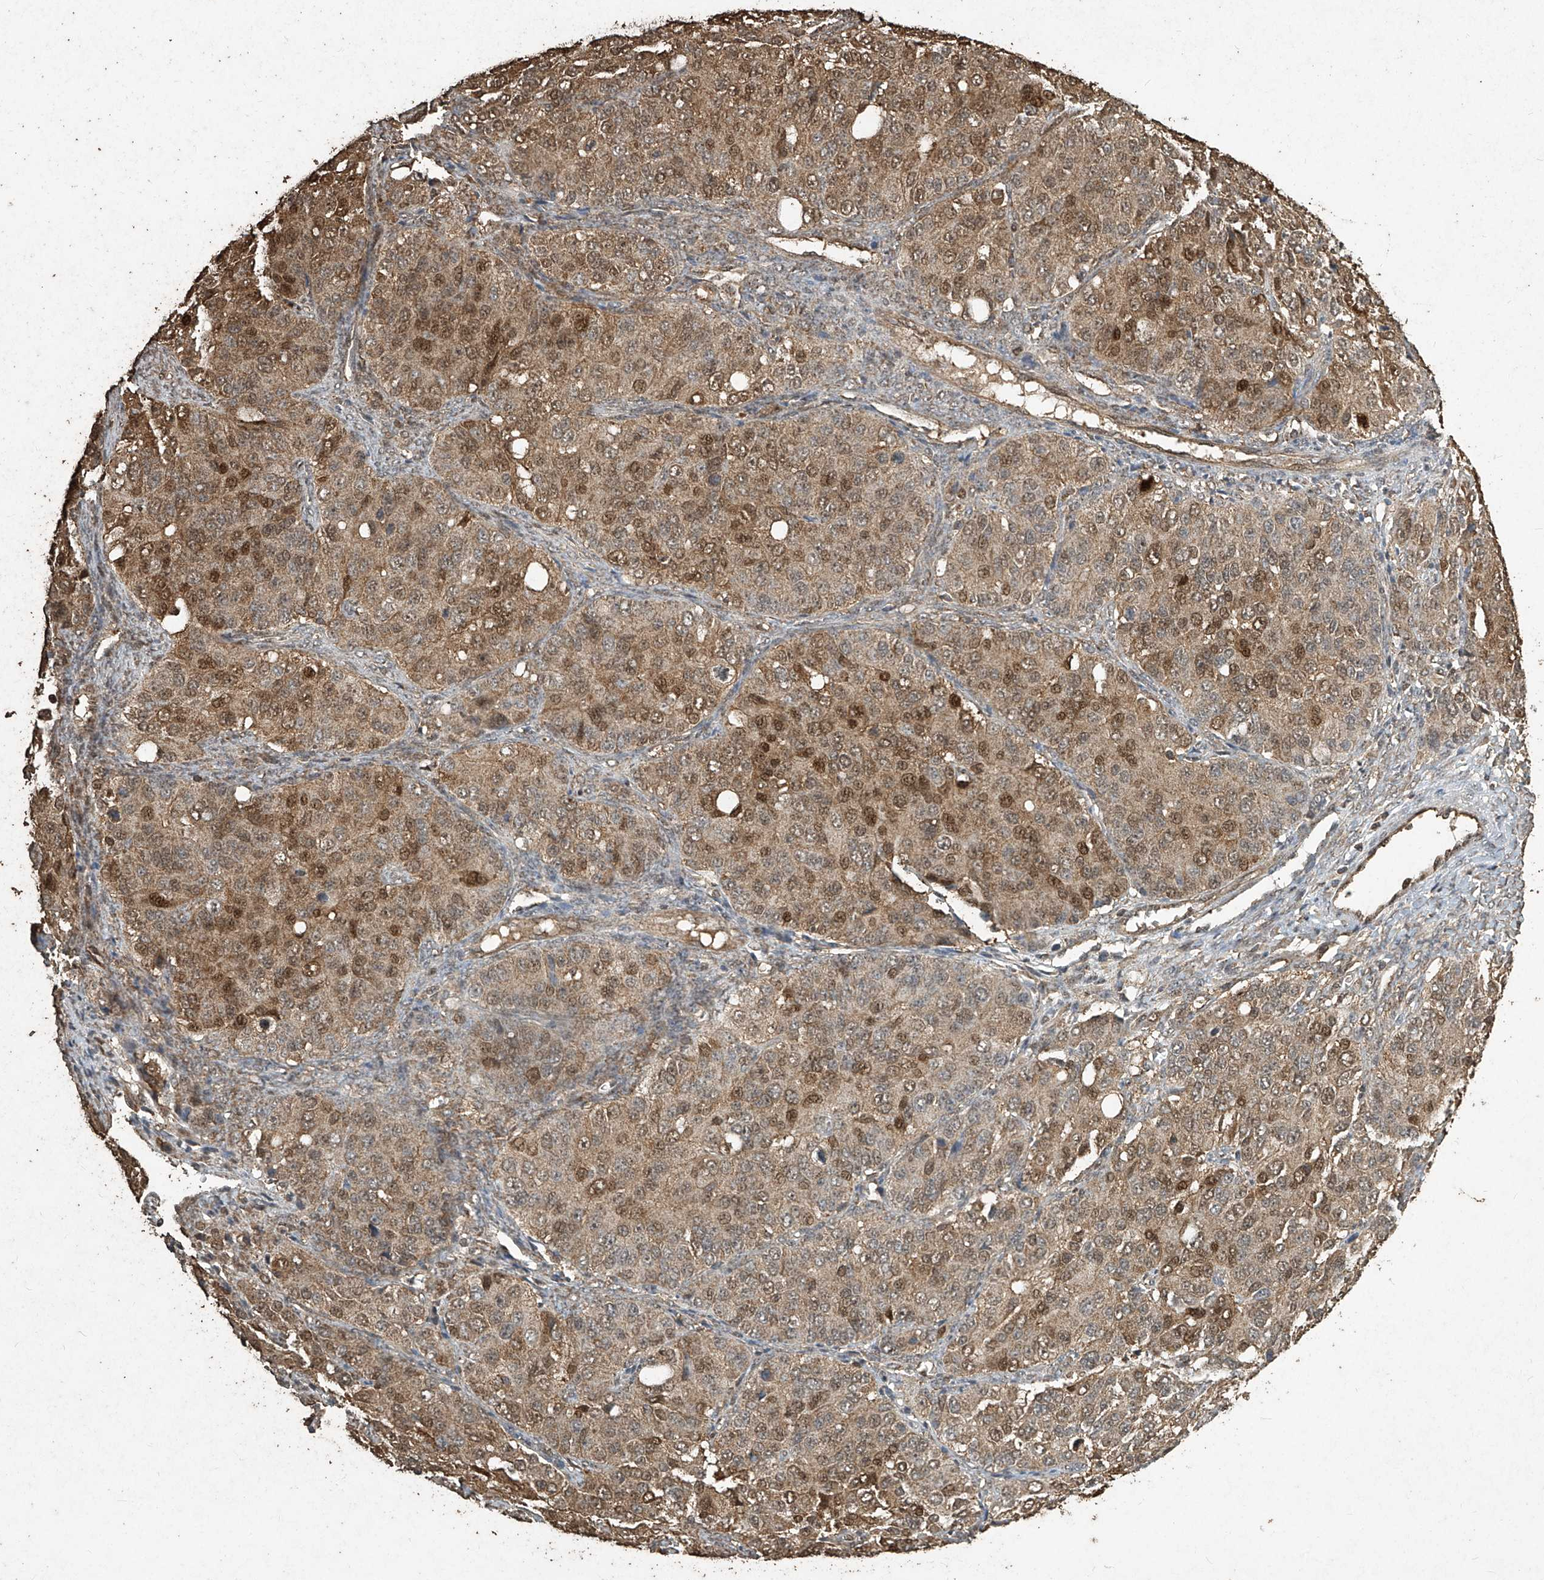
{"staining": {"intensity": "moderate", "quantity": ">75%", "location": "cytoplasmic/membranous,nuclear"}, "tissue": "ovarian cancer", "cell_type": "Tumor cells", "image_type": "cancer", "snomed": [{"axis": "morphology", "description": "Carcinoma, endometroid"}, {"axis": "topography", "description": "Ovary"}], "caption": "The immunohistochemical stain shows moderate cytoplasmic/membranous and nuclear expression in tumor cells of endometroid carcinoma (ovarian) tissue. The protein of interest is shown in brown color, while the nuclei are stained blue.", "gene": "ERBB3", "patient": {"sex": "female", "age": 51}}